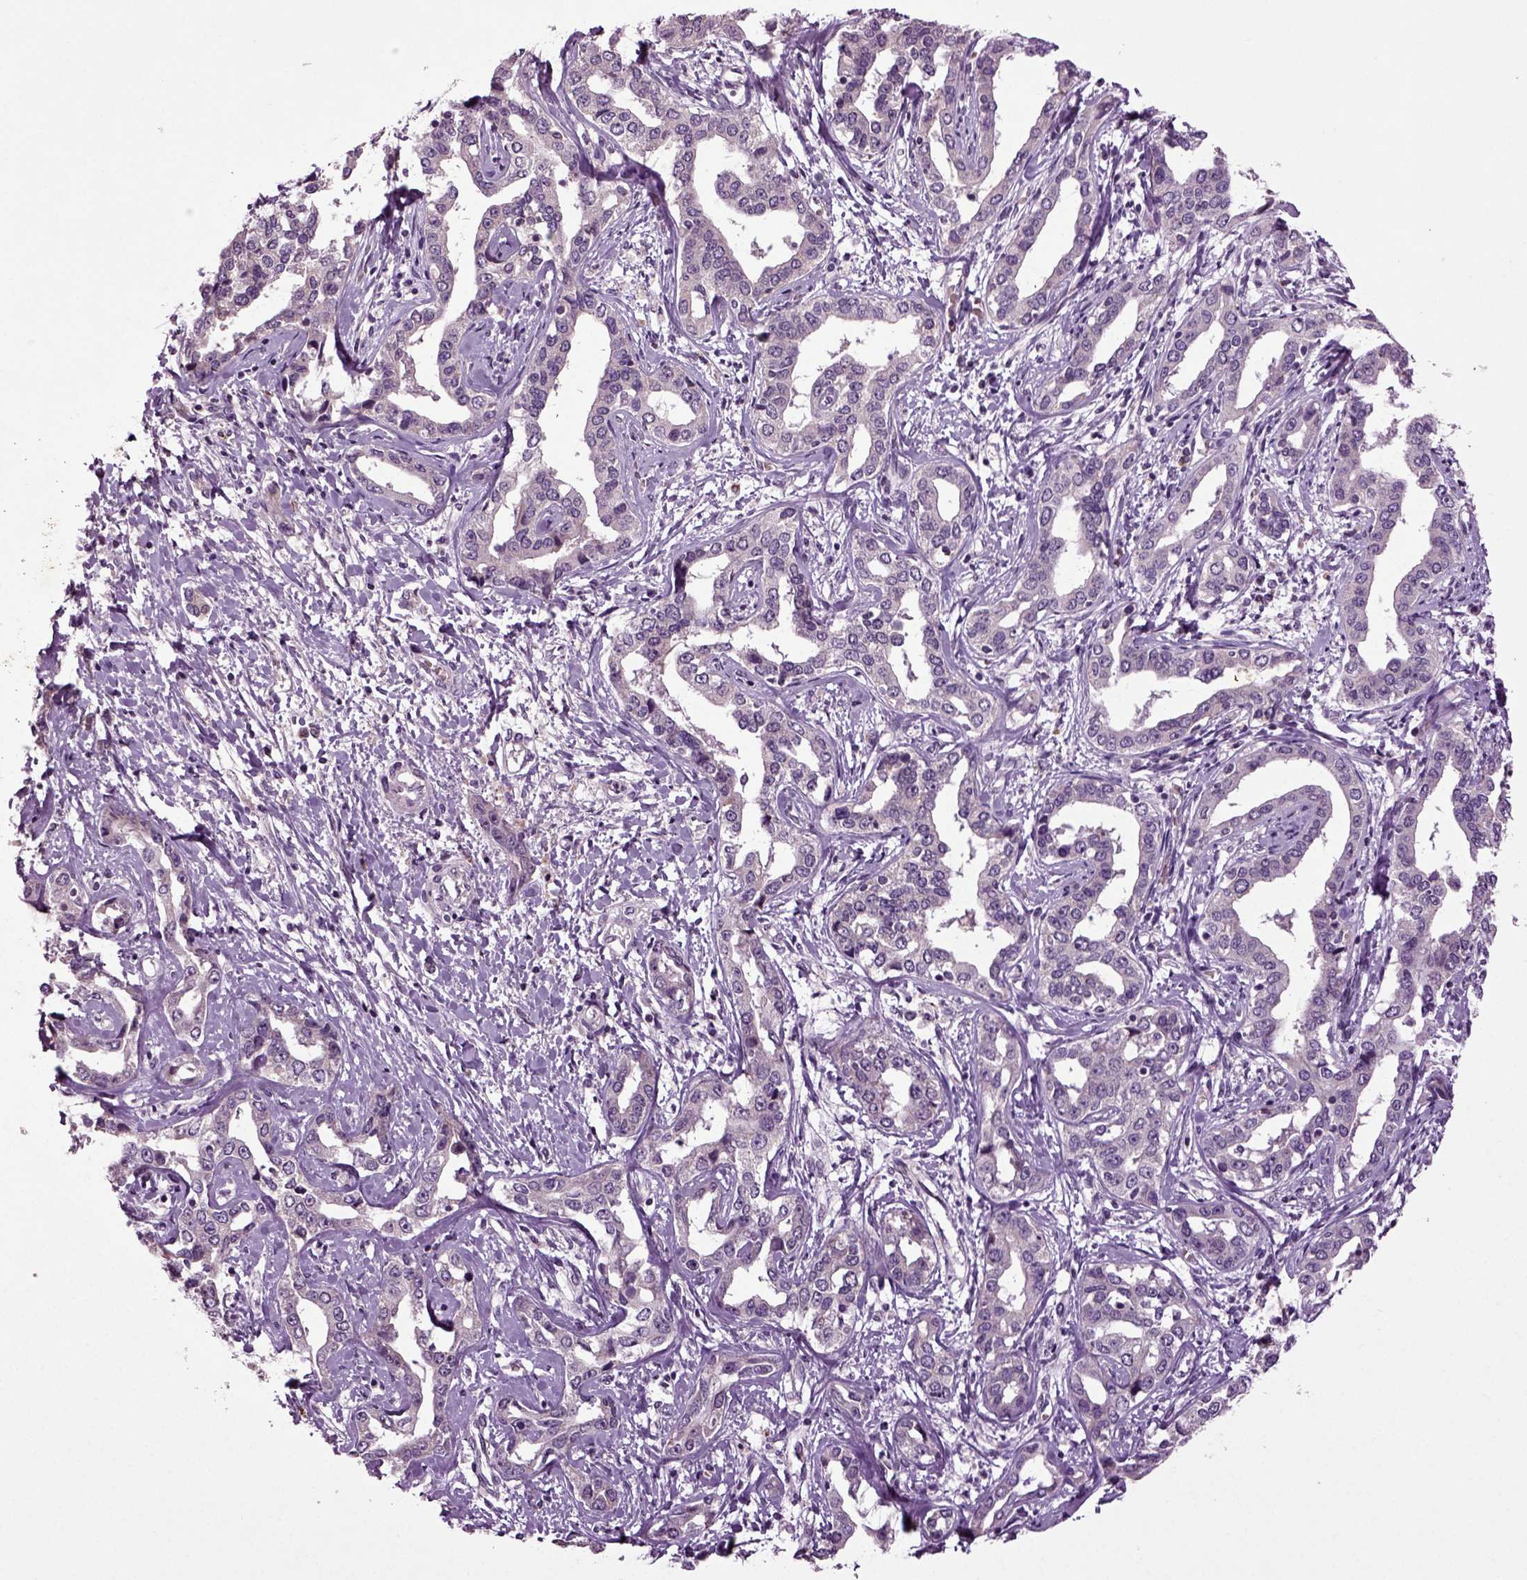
{"staining": {"intensity": "negative", "quantity": "none", "location": "none"}, "tissue": "liver cancer", "cell_type": "Tumor cells", "image_type": "cancer", "snomed": [{"axis": "morphology", "description": "Cholangiocarcinoma"}, {"axis": "topography", "description": "Liver"}], "caption": "Tumor cells show no significant protein expression in liver cholangiocarcinoma.", "gene": "SLC17A6", "patient": {"sex": "male", "age": 59}}